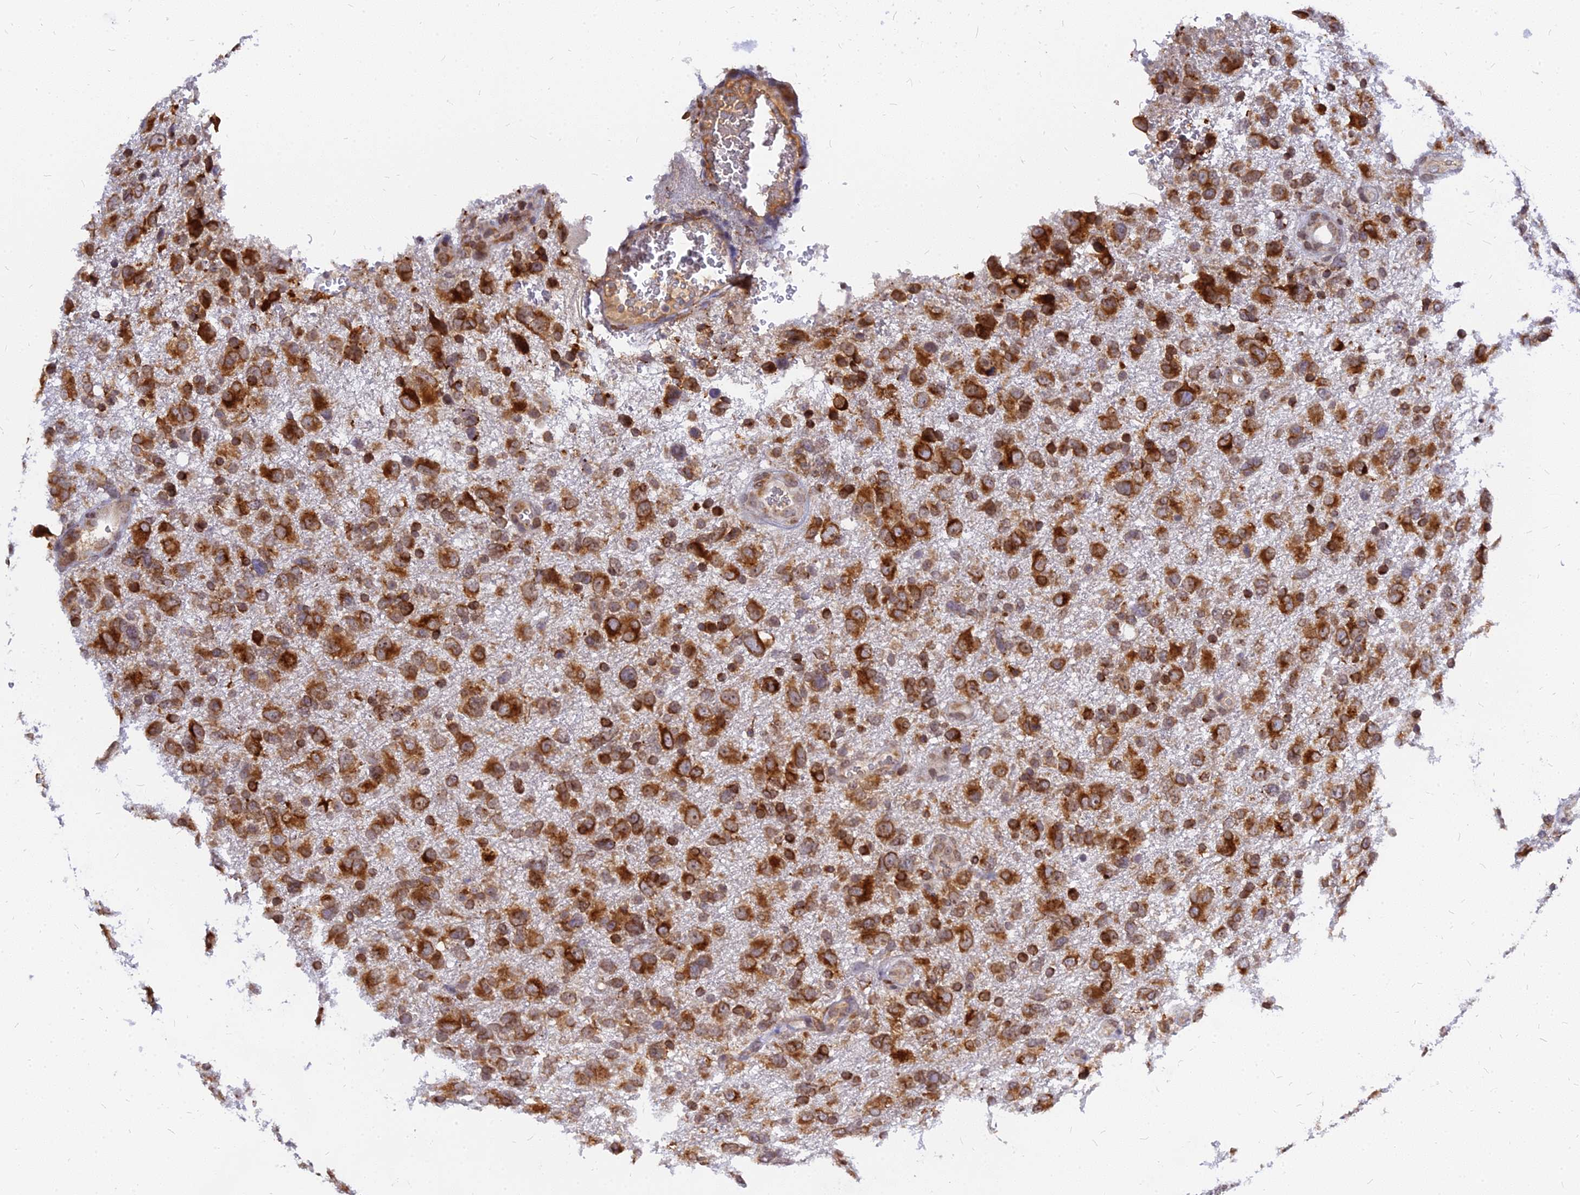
{"staining": {"intensity": "strong", "quantity": ">75%", "location": "cytoplasmic/membranous"}, "tissue": "glioma", "cell_type": "Tumor cells", "image_type": "cancer", "snomed": [{"axis": "morphology", "description": "Glioma, malignant, High grade"}, {"axis": "topography", "description": "Brain"}], "caption": "High-magnification brightfield microscopy of glioma stained with DAB (3,3'-diaminobenzidine) (brown) and counterstained with hematoxylin (blue). tumor cells exhibit strong cytoplasmic/membranous expression is present in about>75% of cells.", "gene": "RNF121", "patient": {"sex": "male", "age": 61}}